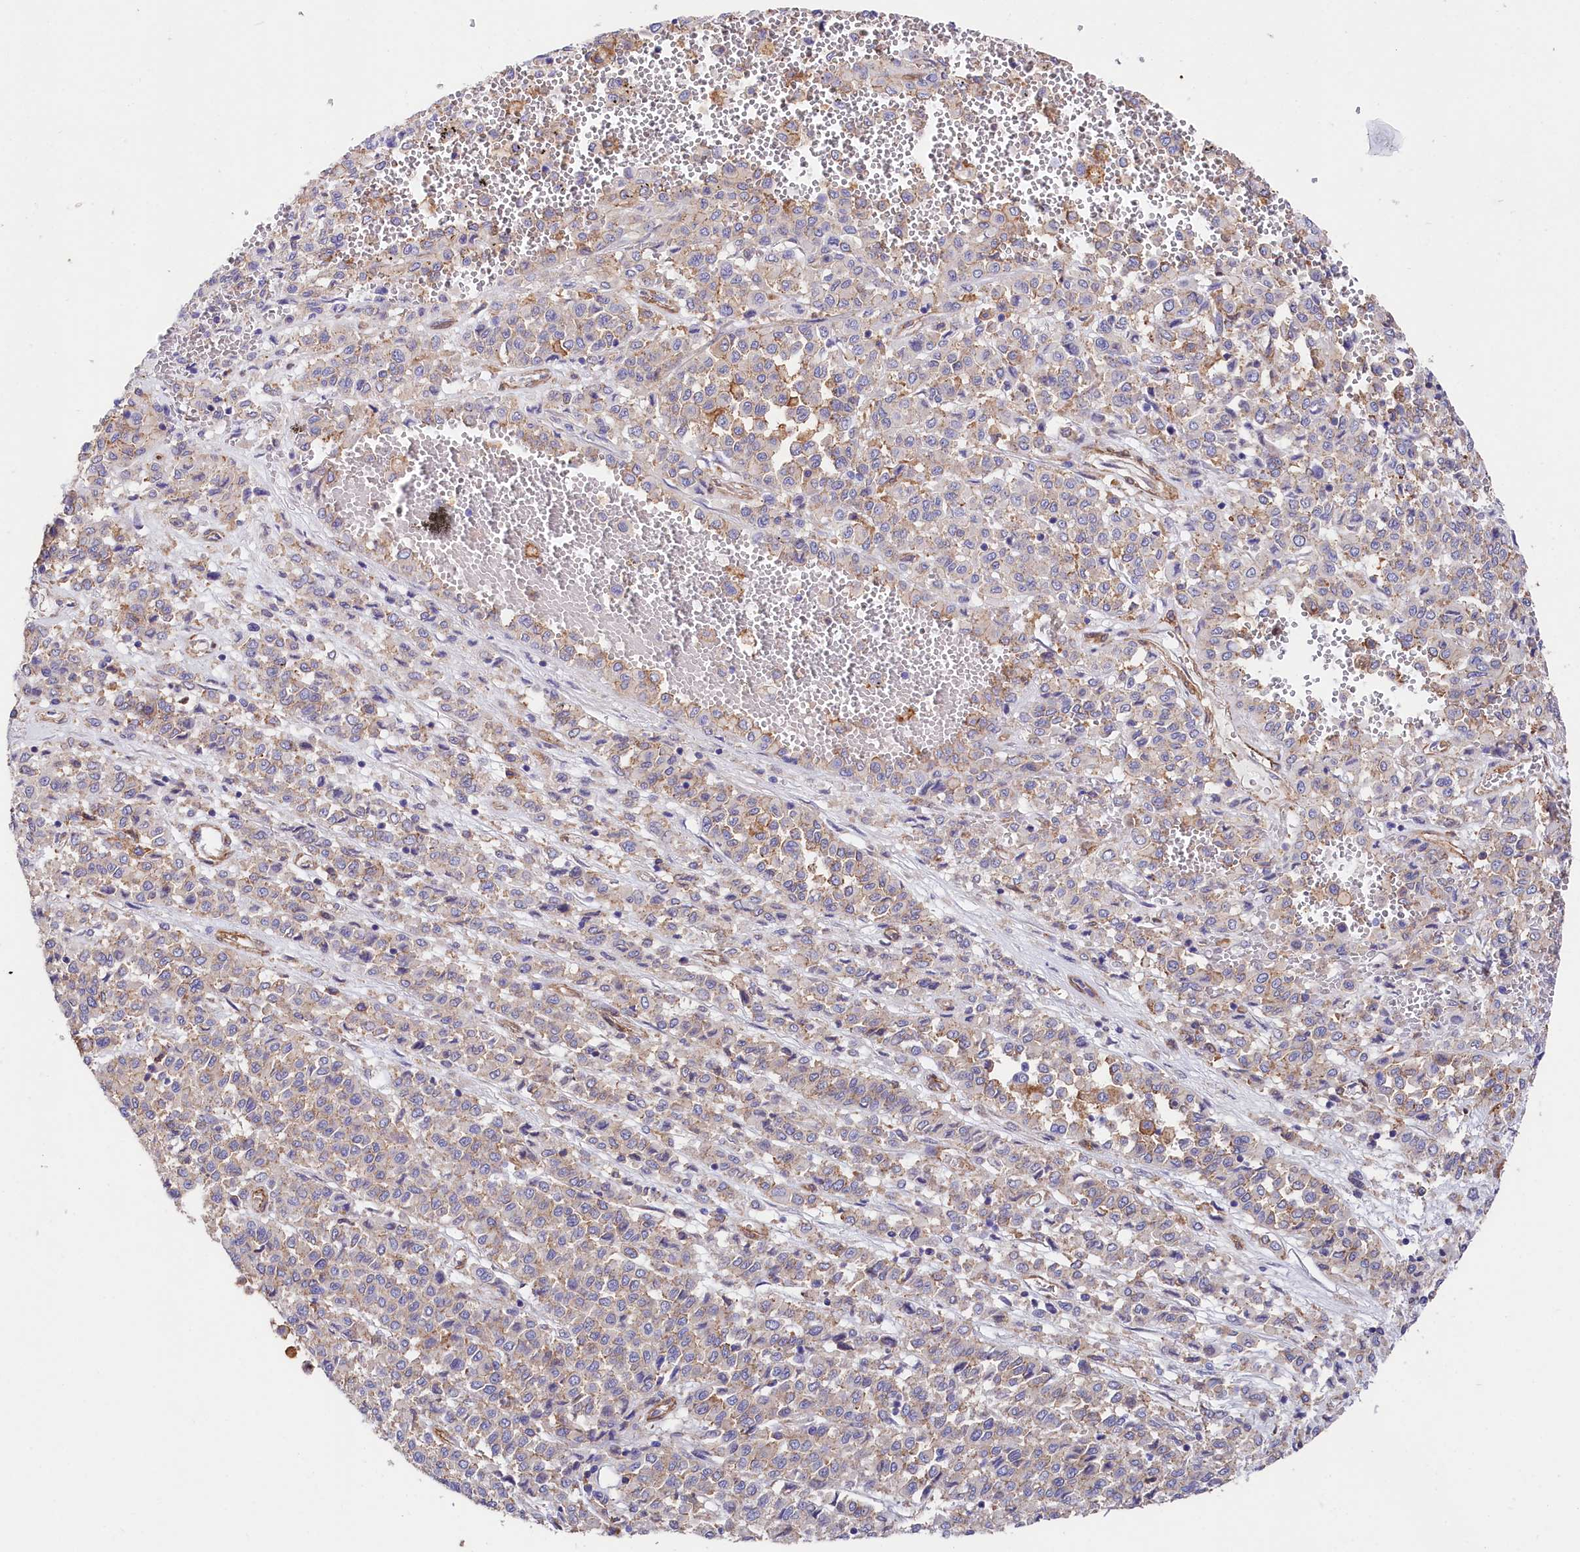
{"staining": {"intensity": "weak", "quantity": "<25%", "location": "cytoplasmic/membranous"}, "tissue": "melanoma", "cell_type": "Tumor cells", "image_type": "cancer", "snomed": [{"axis": "morphology", "description": "Malignant melanoma, Metastatic site"}, {"axis": "topography", "description": "Pancreas"}], "caption": "IHC of human malignant melanoma (metastatic site) demonstrates no expression in tumor cells.", "gene": "TNKS1BP1", "patient": {"sex": "female", "age": 30}}